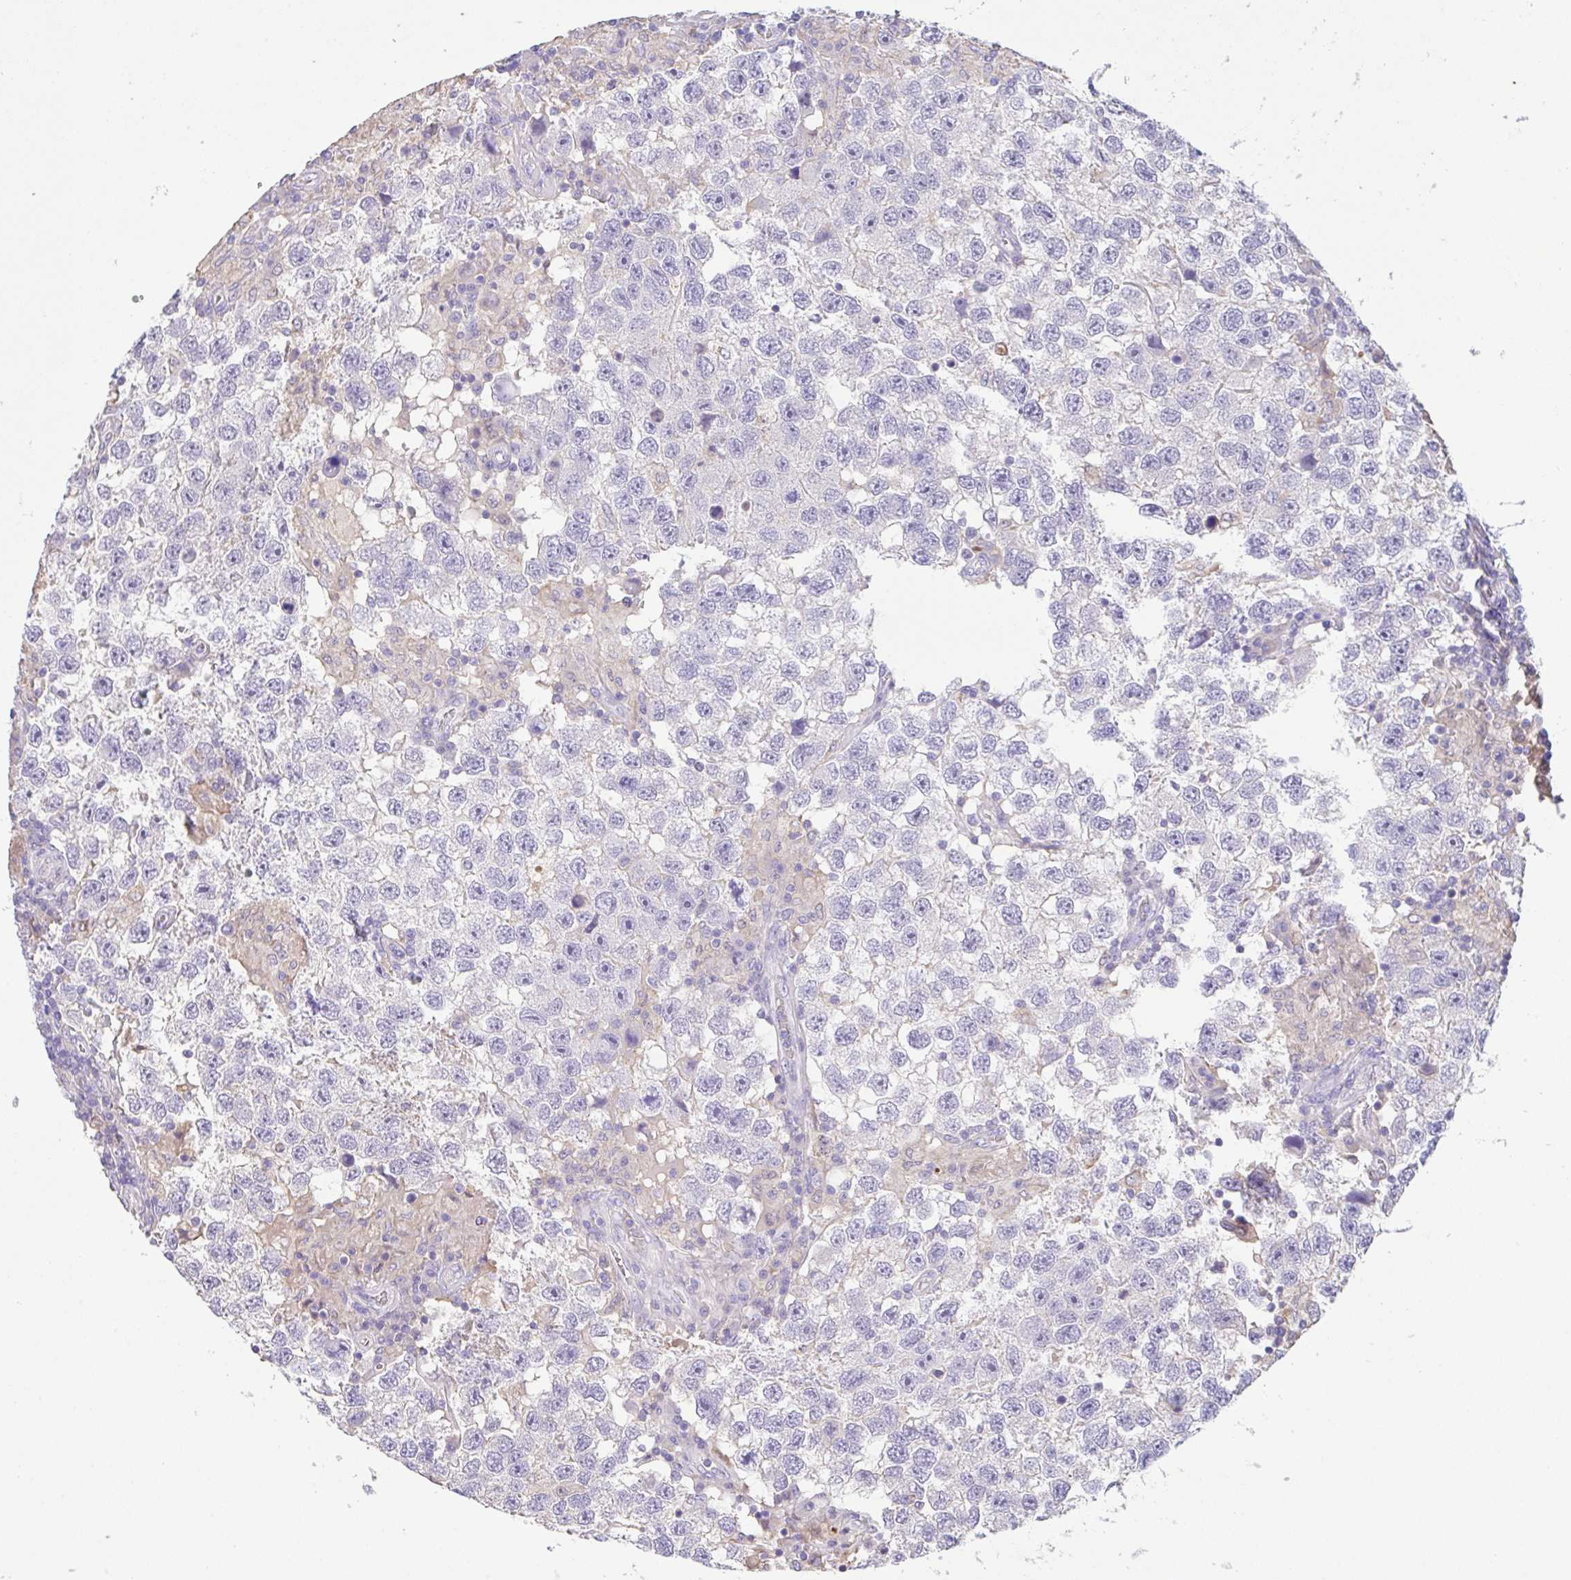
{"staining": {"intensity": "negative", "quantity": "none", "location": "none"}, "tissue": "testis cancer", "cell_type": "Tumor cells", "image_type": "cancer", "snomed": [{"axis": "morphology", "description": "Seminoma, NOS"}, {"axis": "topography", "description": "Testis"}], "caption": "Image shows no significant protein expression in tumor cells of seminoma (testis).", "gene": "CA10", "patient": {"sex": "male", "age": 26}}